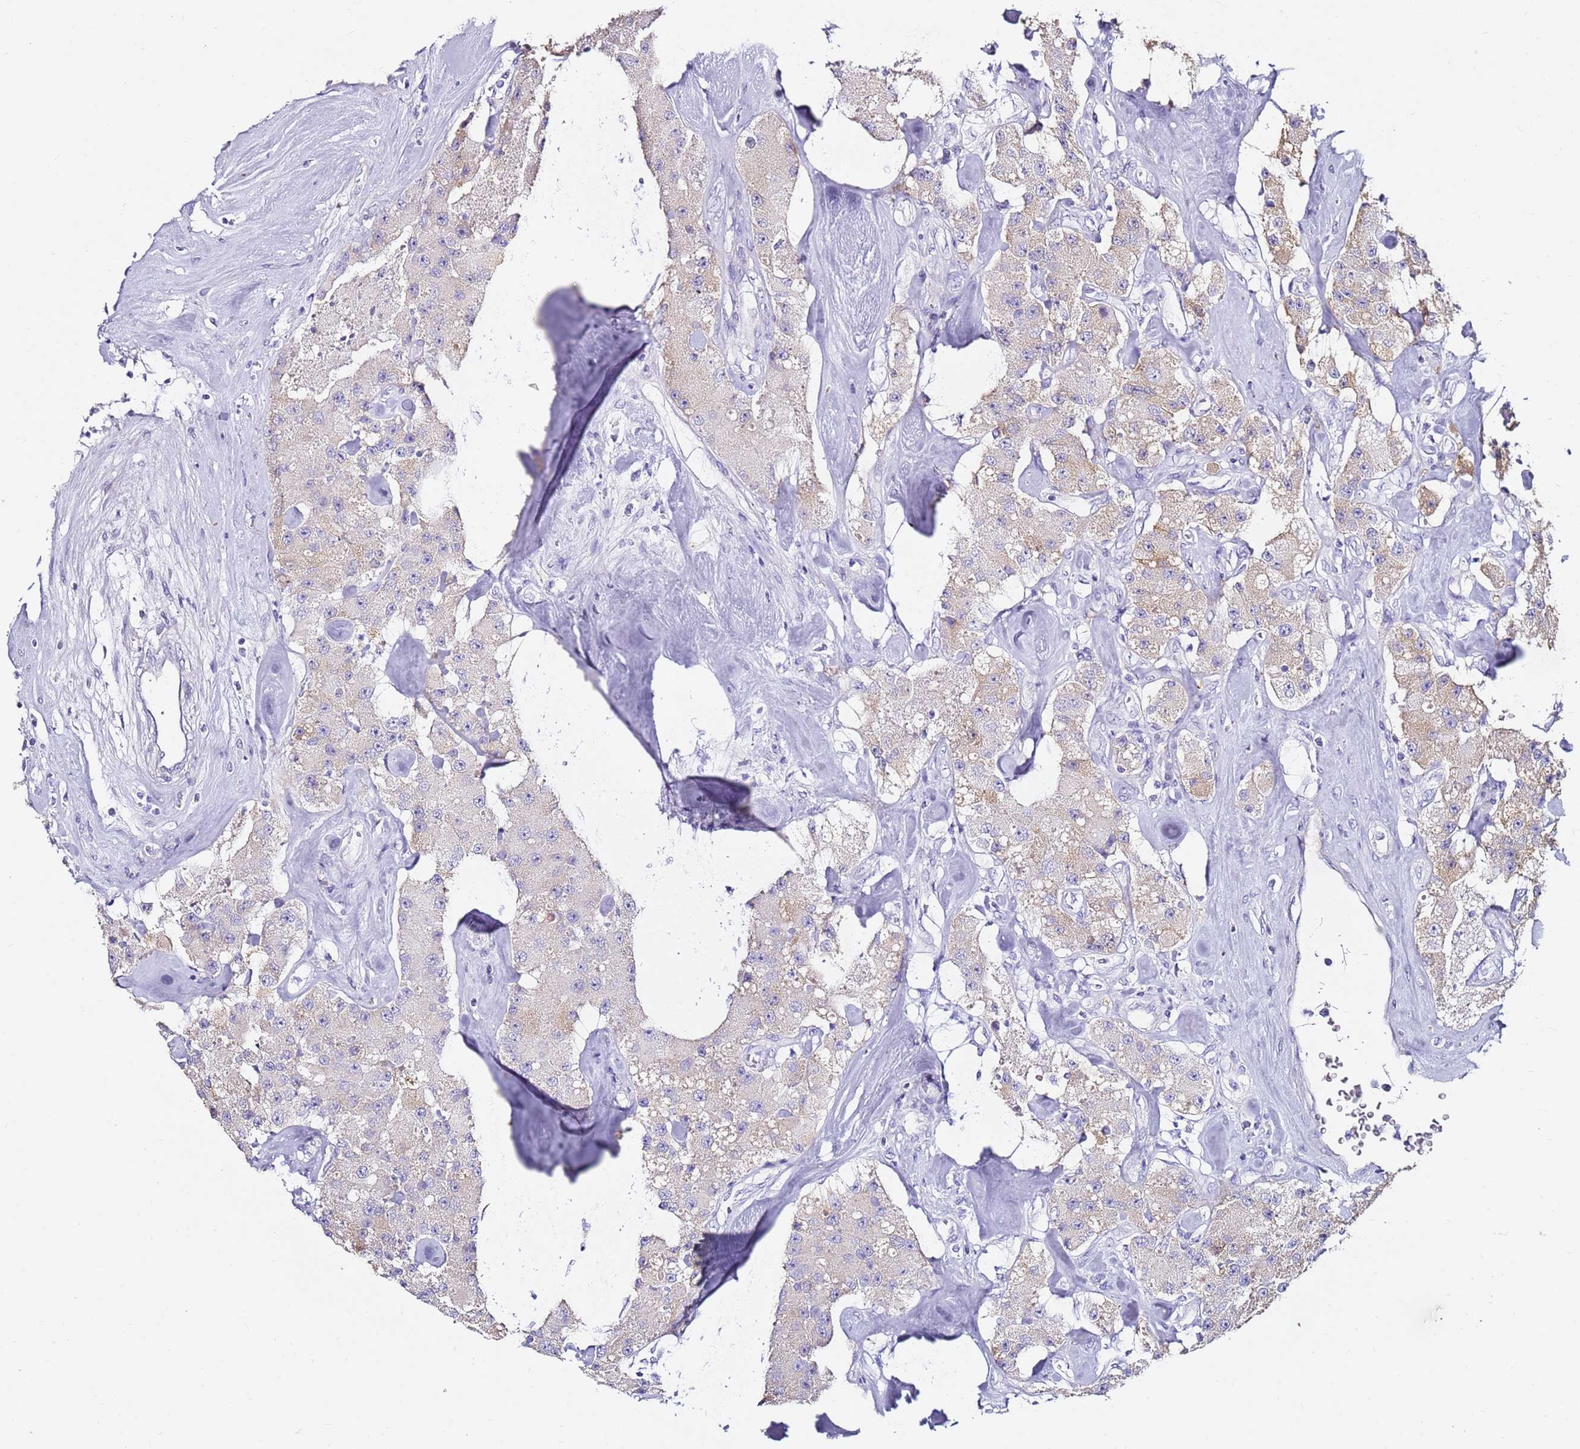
{"staining": {"intensity": "negative", "quantity": "none", "location": "none"}, "tissue": "carcinoid", "cell_type": "Tumor cells", "image_type": "cancer", "snomed": [{"axis": "morphology", "description": "Carcinoid, malignant, NOS"}, {"axis": "topography", "description": "Pancreas"}], "caption": "Protein analysis of carcinoid (malignant) reveals no significant expression in tumor cells.", "gene": "MYBPC3", "patient": {"sex": "male", "age": 41}}